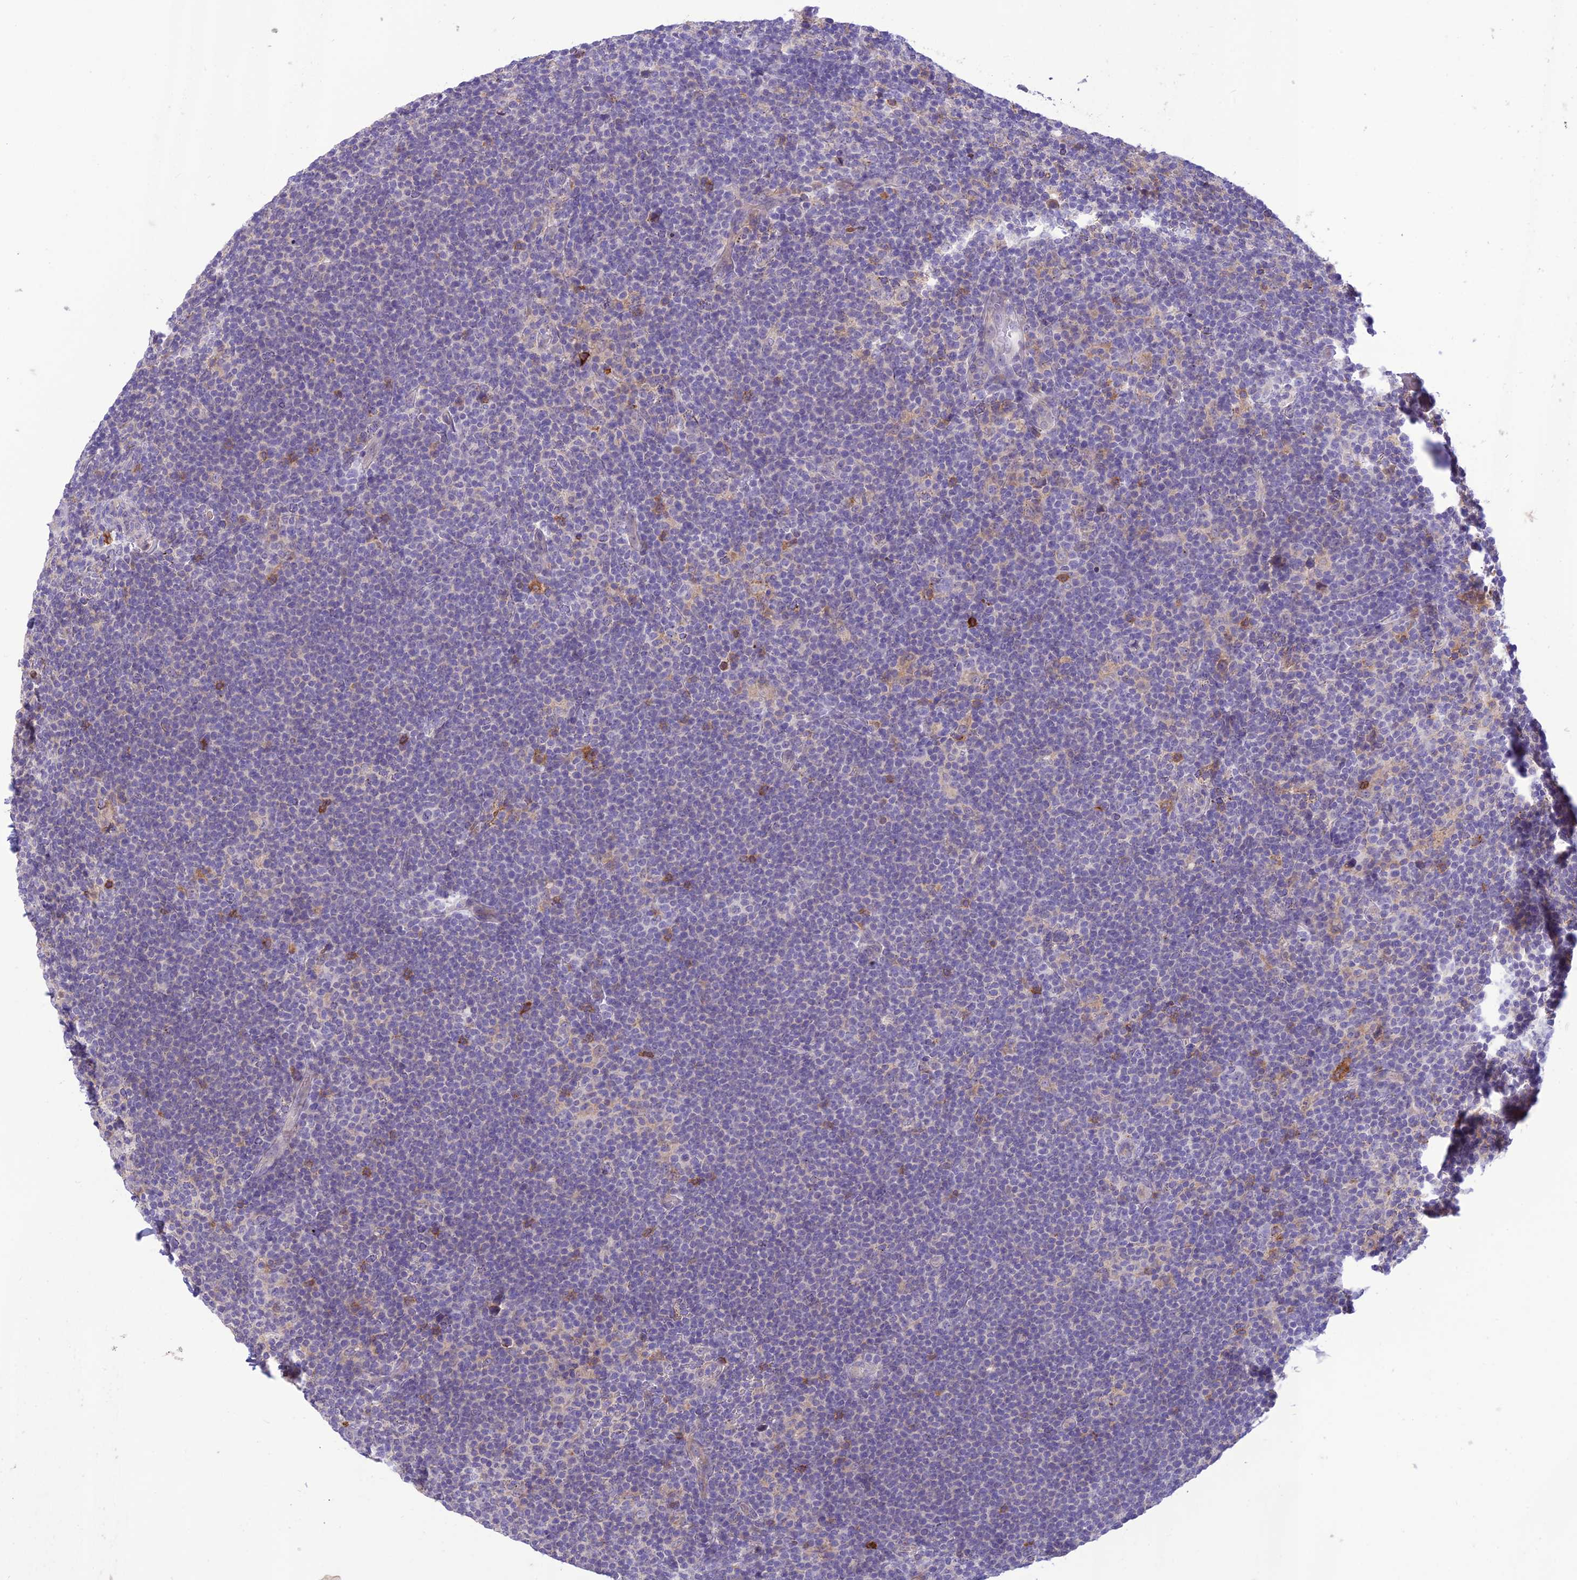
{"staining": {"intensity": "negative", "quantity": "none", "location": "none"}, "tissue": "lymphoma", "cell_type": "Tumor cells", "image_type": "cancer", "snomed": [{"axis": "morphology", "description": "Hodgkin's disease, NOS"}, {"axis": "topography", "description": "Lymph node"}], "caption": "Immunohistochemistry photomicrograph of neoplastic tissue: human Hodgkin's disease stained with DAB (3,3'-diaminobenzidine) demonstrates no significant protein expression in tumor cells.", "gene": "ITGAE", "patient": {"sex": "female", "age": 57}}